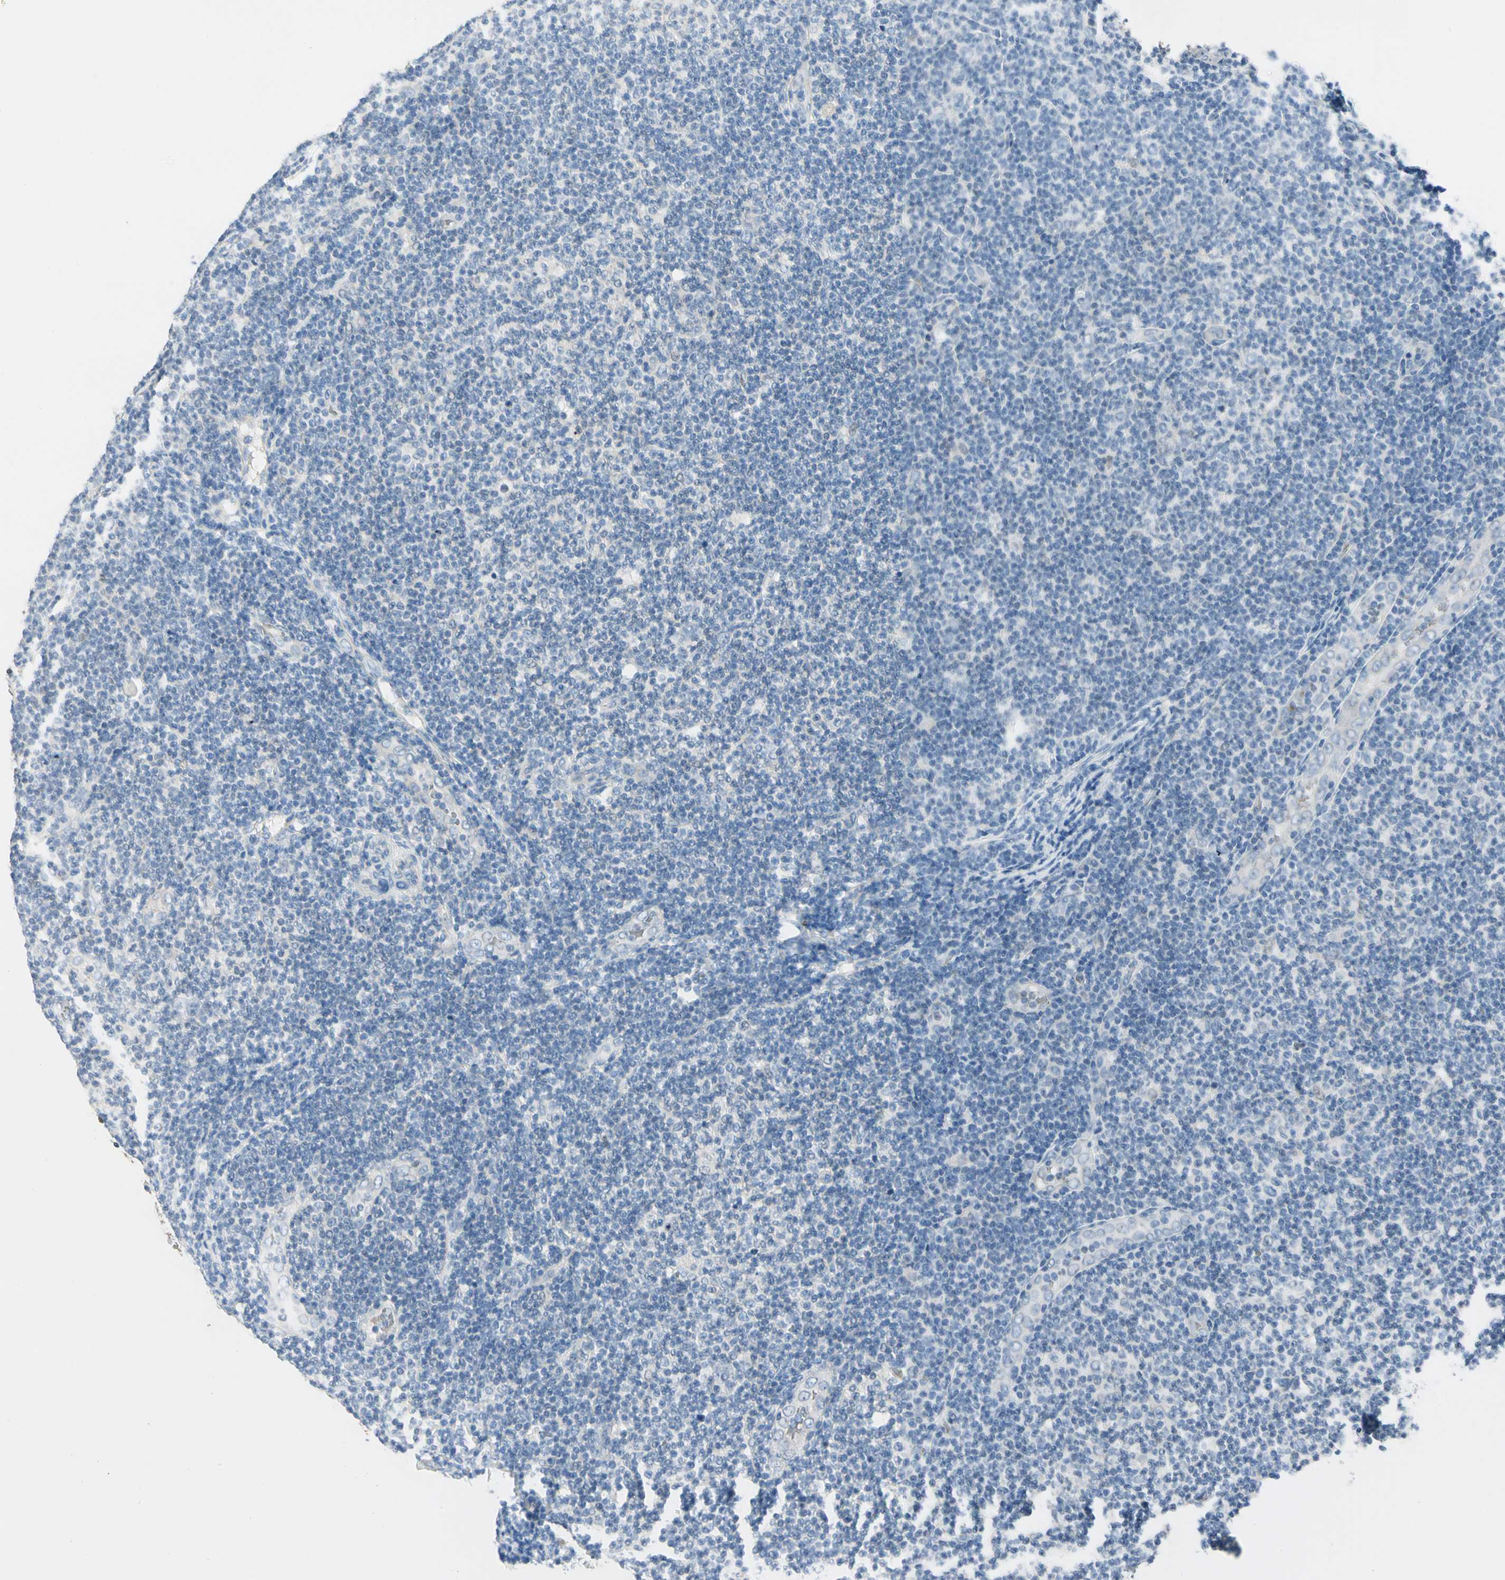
{"staining": {"intensity": "negative", "quantity": "none", "location": "none"}, "tissue": "lymphoma", "cell_type": "Tumor cells", "image_type": "cancer", "snomed": [{"axis": "morphology", "description": "Malignant lymphoma, non-Hodgkin's type, Low grade"}, {"axis": "topography", "description": "Lymph node"}], "caption": "There is no significant staining in tumor cells of low-grade malignant lymphoma, non-Hodgkin's type.", "gene": "CA1", "patient": {"sex": "male", "age": 83}}